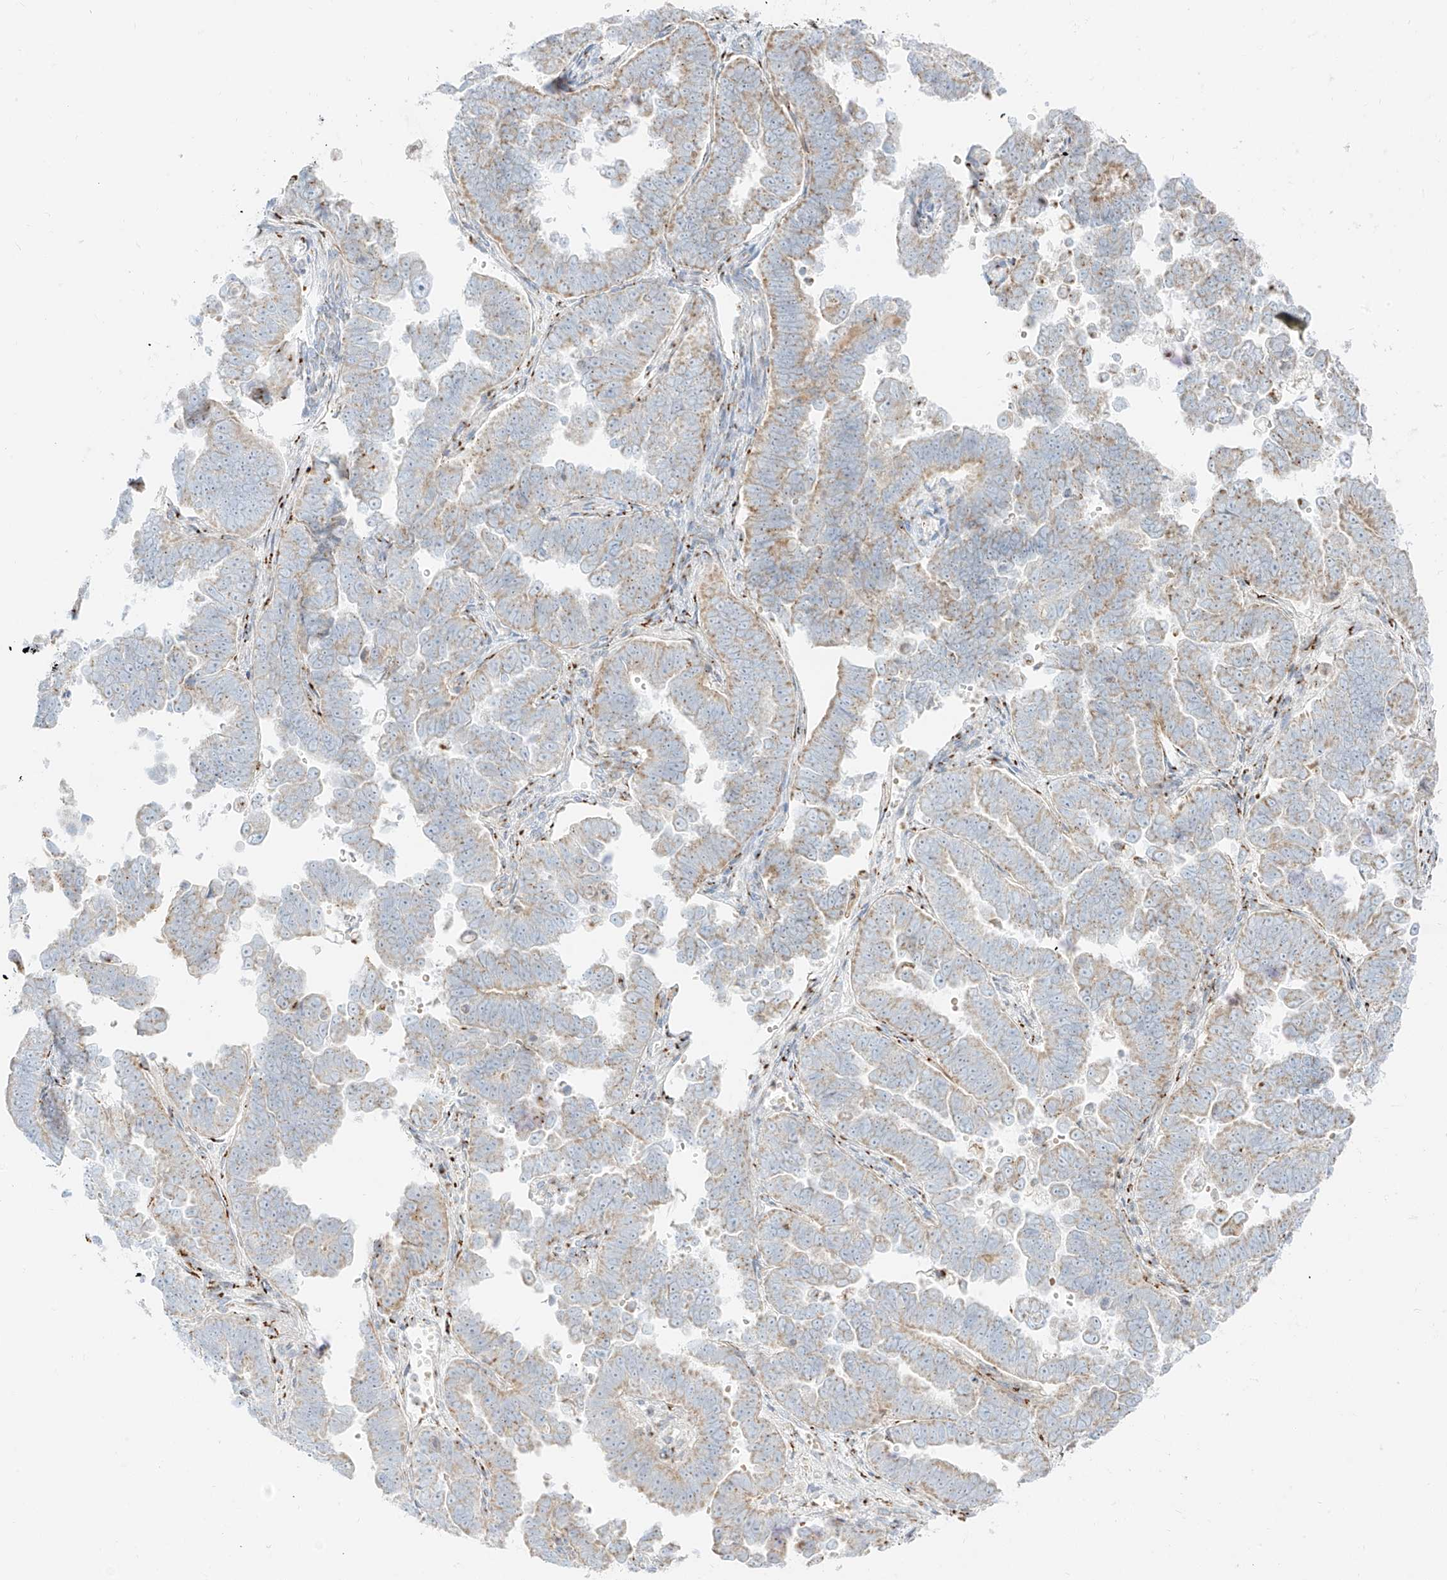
{"staining": {"intensity": "weak", "quantity": "25%-75%", "location": "cytoplasmic/membranous"}, "tissue": "endometrial cancer", "cell_type": "Tumor cells", "image_type": "cancer", "snomed": [{"axis": "morphology", "description": "Adenocarcinoma, NOS"}, {"axis": "topography", "description": "Endometrium"}], "caption": "Endometrial cancer stained with a protein marker displays weak staining in tumor cells.", "gene": "TMEM87B", "patient": {"sex": "female", "age": 75}}